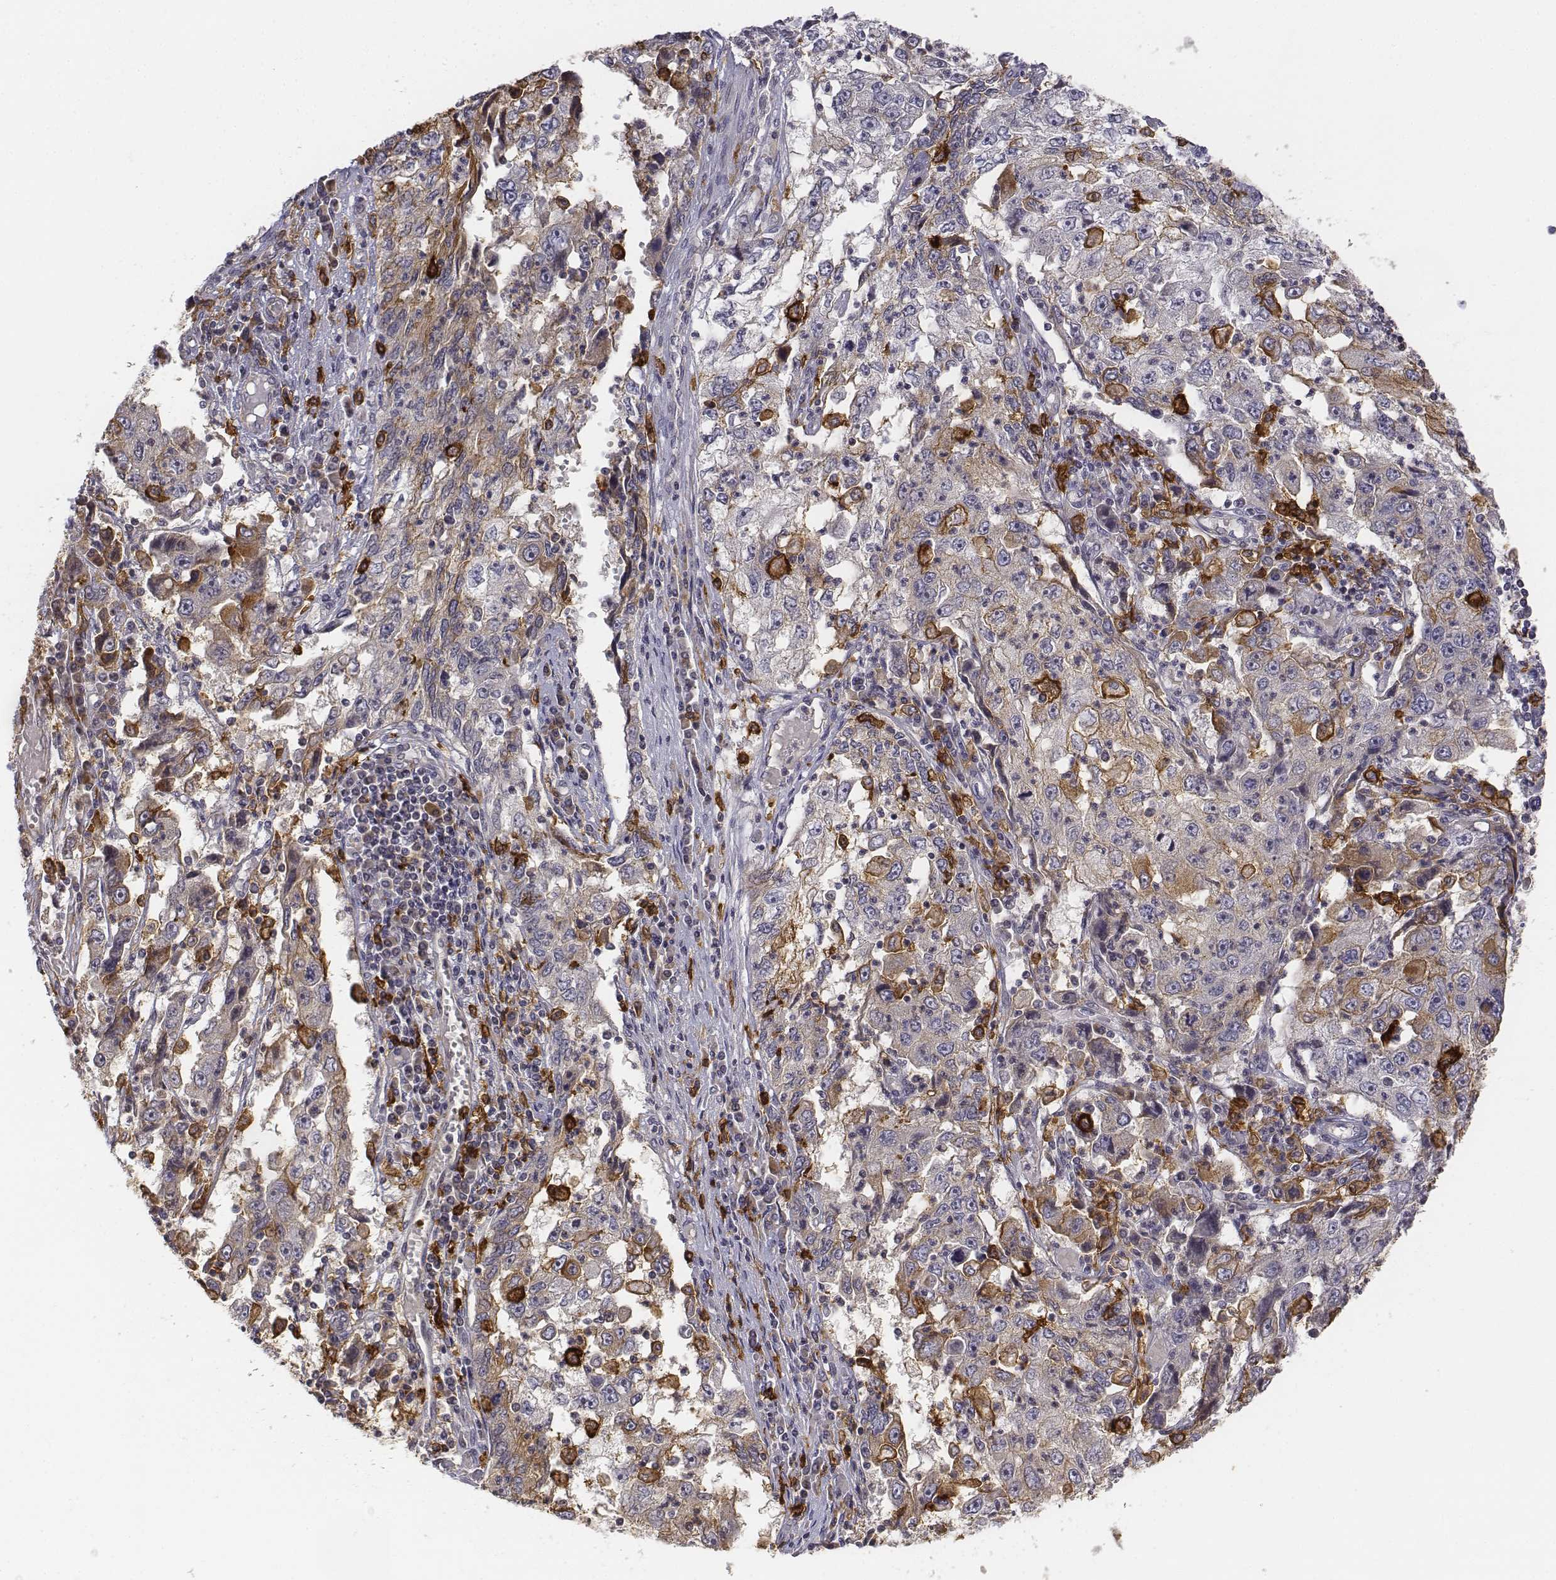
{"staining": {"intensity": "negative", "quantity": "none", "location": "none"}, "tissue": "cervical cancer", "cell_type": "Tumor cells", "image_type": "cancer", "snomed": [{"axis": "morphology", "description": "Squamous cell carcinoma, NOS"}, {"axis": "topography", "description": "Cervix"}], "caption": "This is a histopathology image of immunohistochemistry staining of cervical squamous cell carcinoma, which shows no expression in tumor cells.", "gene": "CD14", "patient": {"sex": "female", "age": 36}}